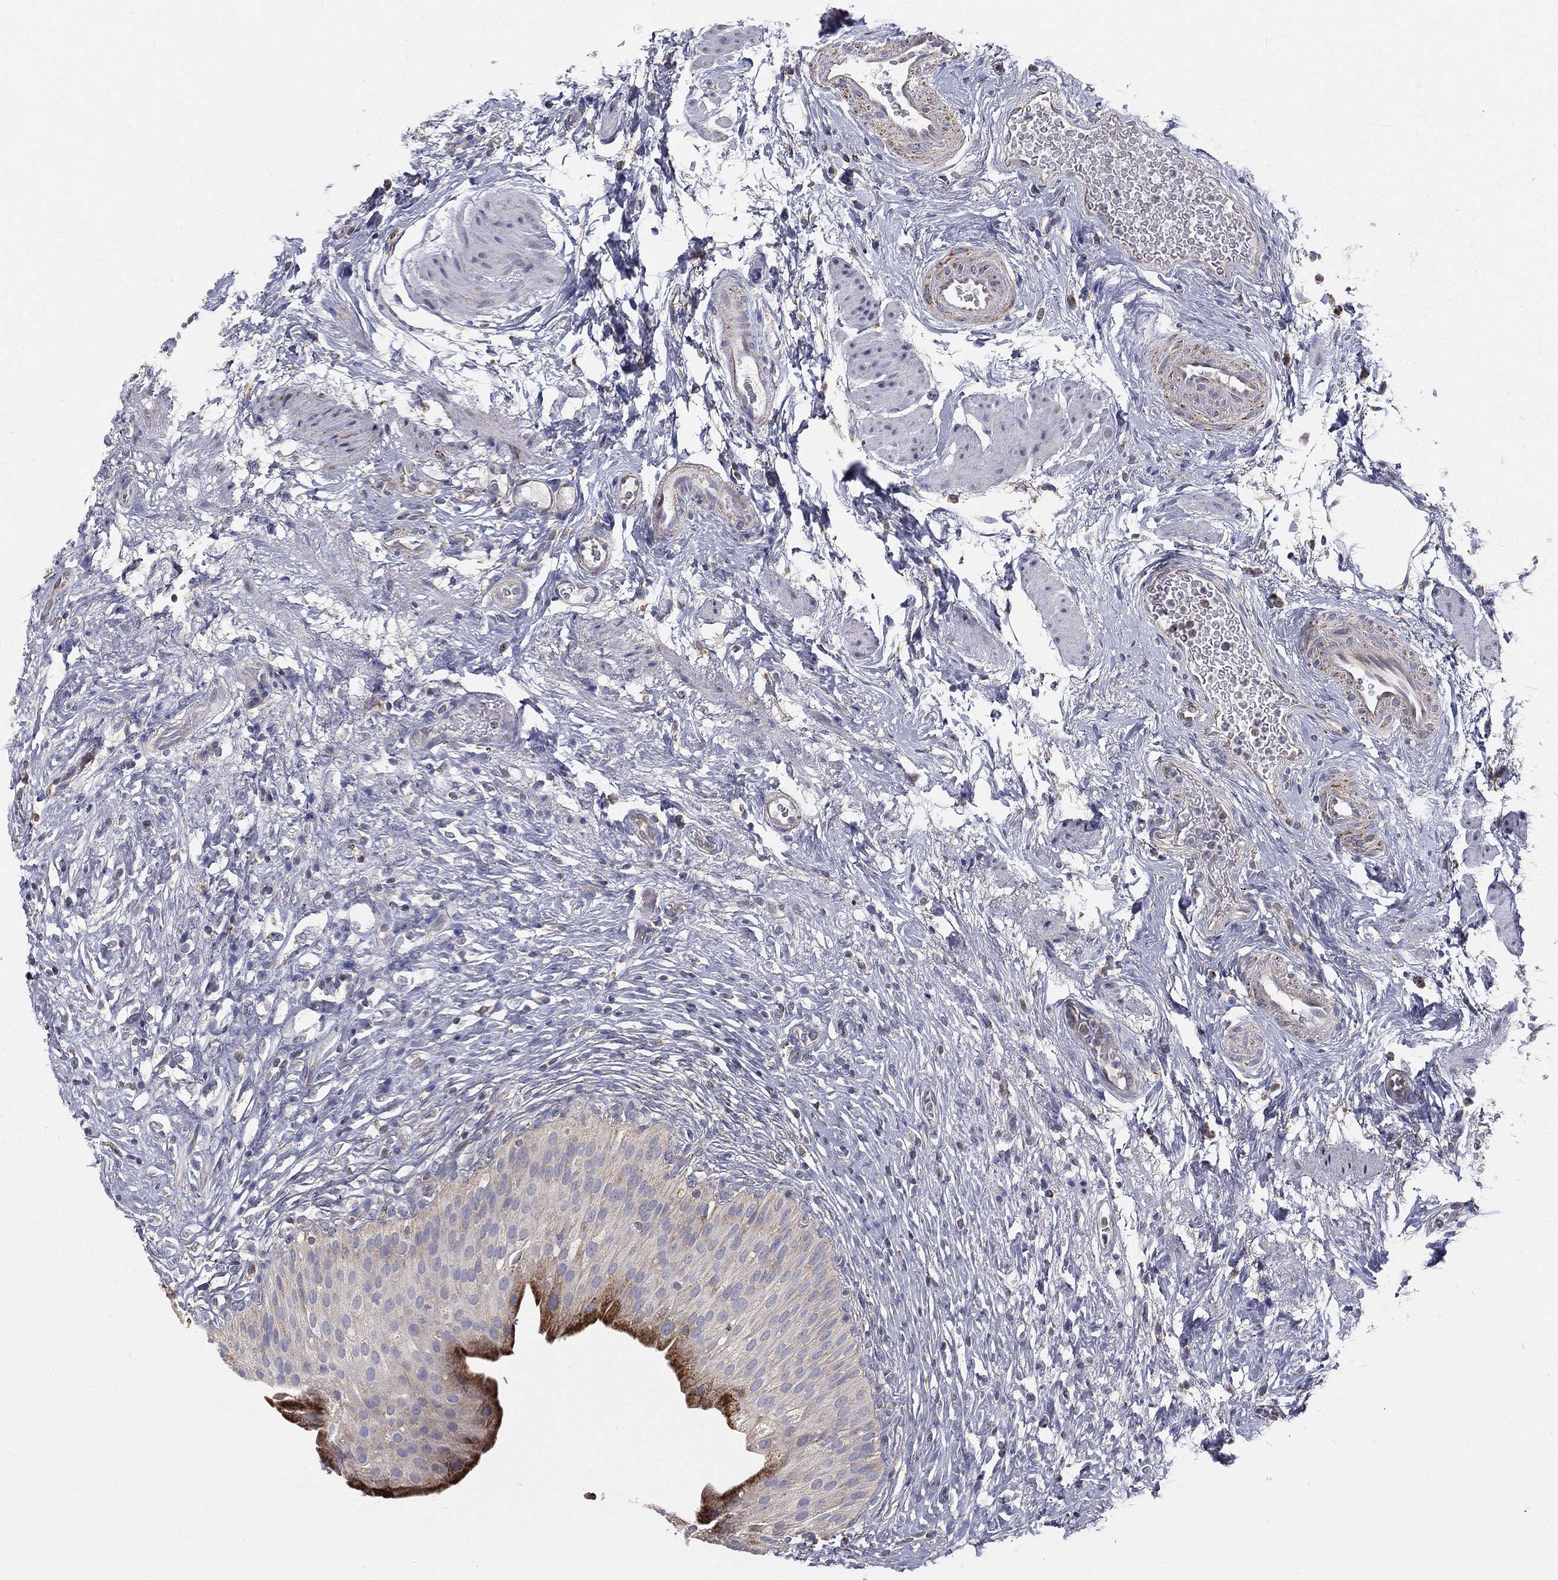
{"staining": {"intensity": "strong", "quantity": "<25%", "location": "cytoplasmic/membranous"}, "tissue": "urinary bladder", "cell_type": "Urothelial cells", "image_type": "normal", "snomed": [{"axis": "morphology", "description": "Normal tissue, NOS"}, {"axis": "topography", "description": "Urinary bladder"}], "caption": "Immunohistochemical staining of normal urinary bladder reveals <25% levels of strong cytoplasmic/membranous protein positivity in about <25% of urothelial cells.", "gene": "HADH", "patient": {"sex": "male", "age": 46}}